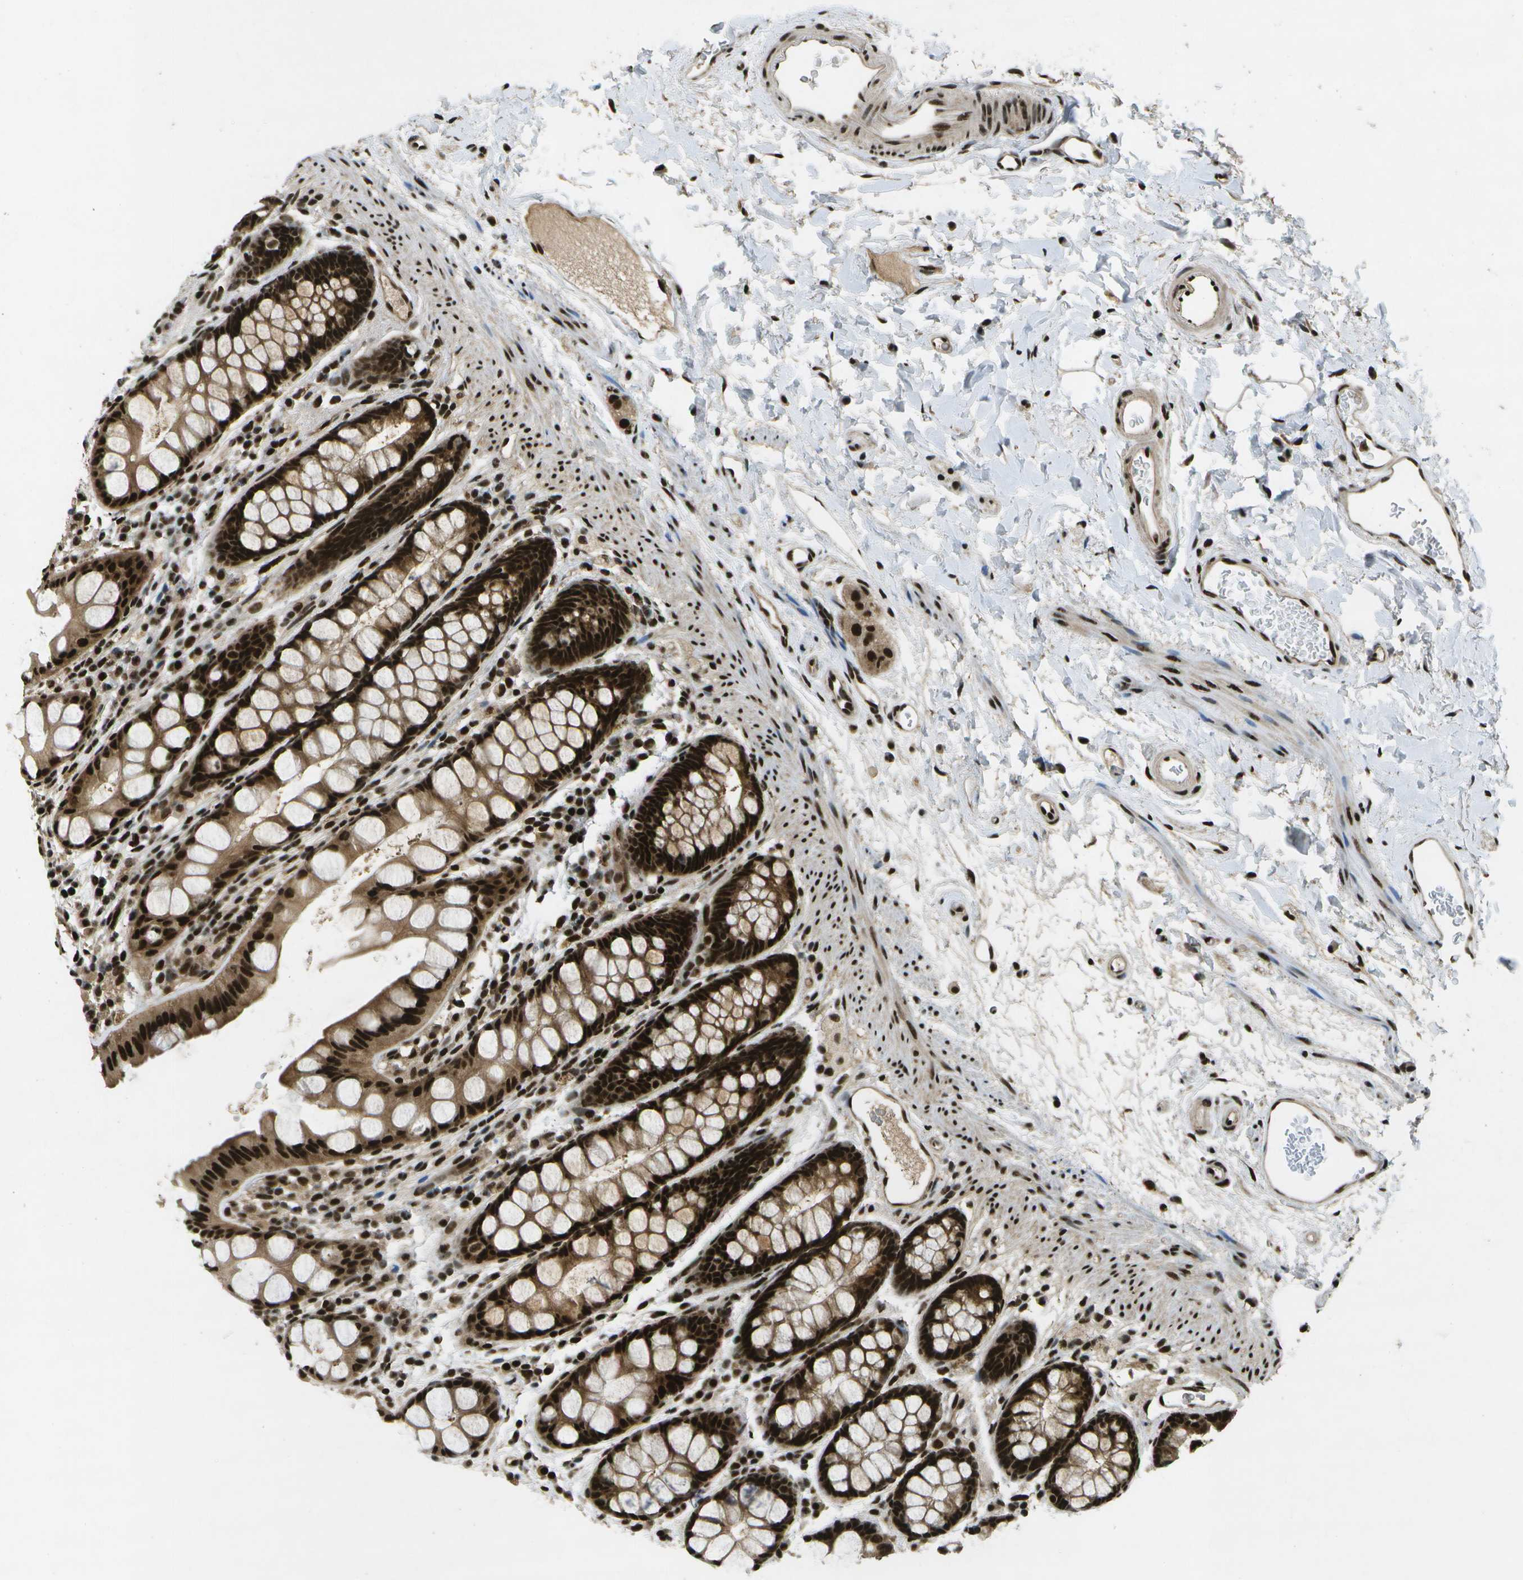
{"staining": {"intensity": "strong", "quantity": ">75%", "location": "cytoplasmic/membranous,nuclear"}, "tissue": "rectum", "cell_type": "Glandular cells", "image_type": "normal", "snomed": [{"axis": "morphology", "description": "Normal tissue, NOS"}, {"axis": "topography", "description": "Rectum"}], "caption": "This histopathology image shows immunohistochemistry (IHC) staining of benign rectum, with high strong cytoplasmic/membranous,nuclear expression in about >75% of glandular cells.", "gene": "GANC", "patient": {"sex": "female", "age": 65}}